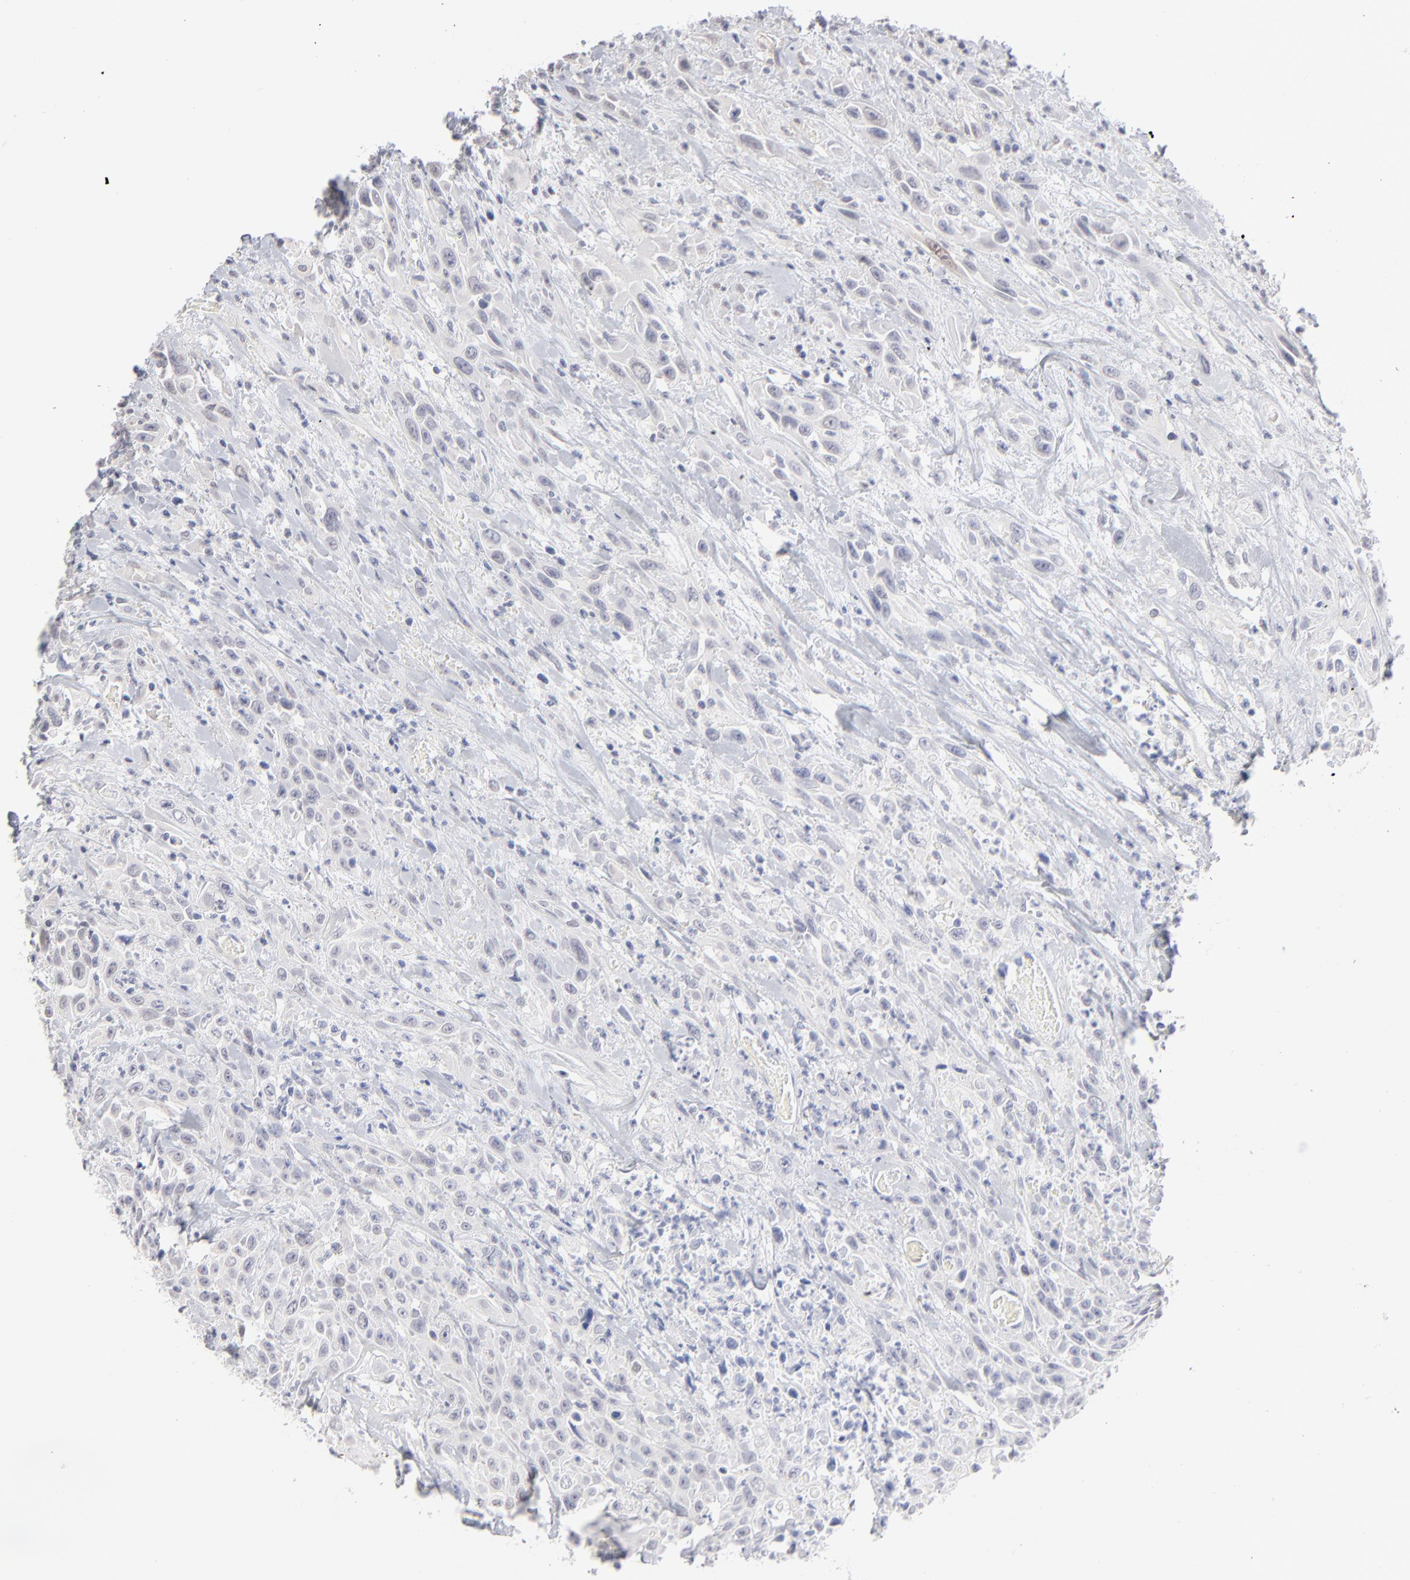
{"staining": {"intensity": "negative", "quantity": "none", "location": "none"}, "tissue": "urothelial cancer", "cell_type": "Tumor cells", "image_type": "cancer", "snomed": [{"axis": "morphology", "description": "Urothelial carcinoma, High grade"}, {"axis": "topography", "description": "Urinary bladder"}], "caption": "A high-resolution photomicrograph shows IHC staining of urothelial carcinoma (high-grade), which shows no significant positivity in tumor cells.", "gene": "RBM3", "patient": {"sex": "female", "age": 84}}